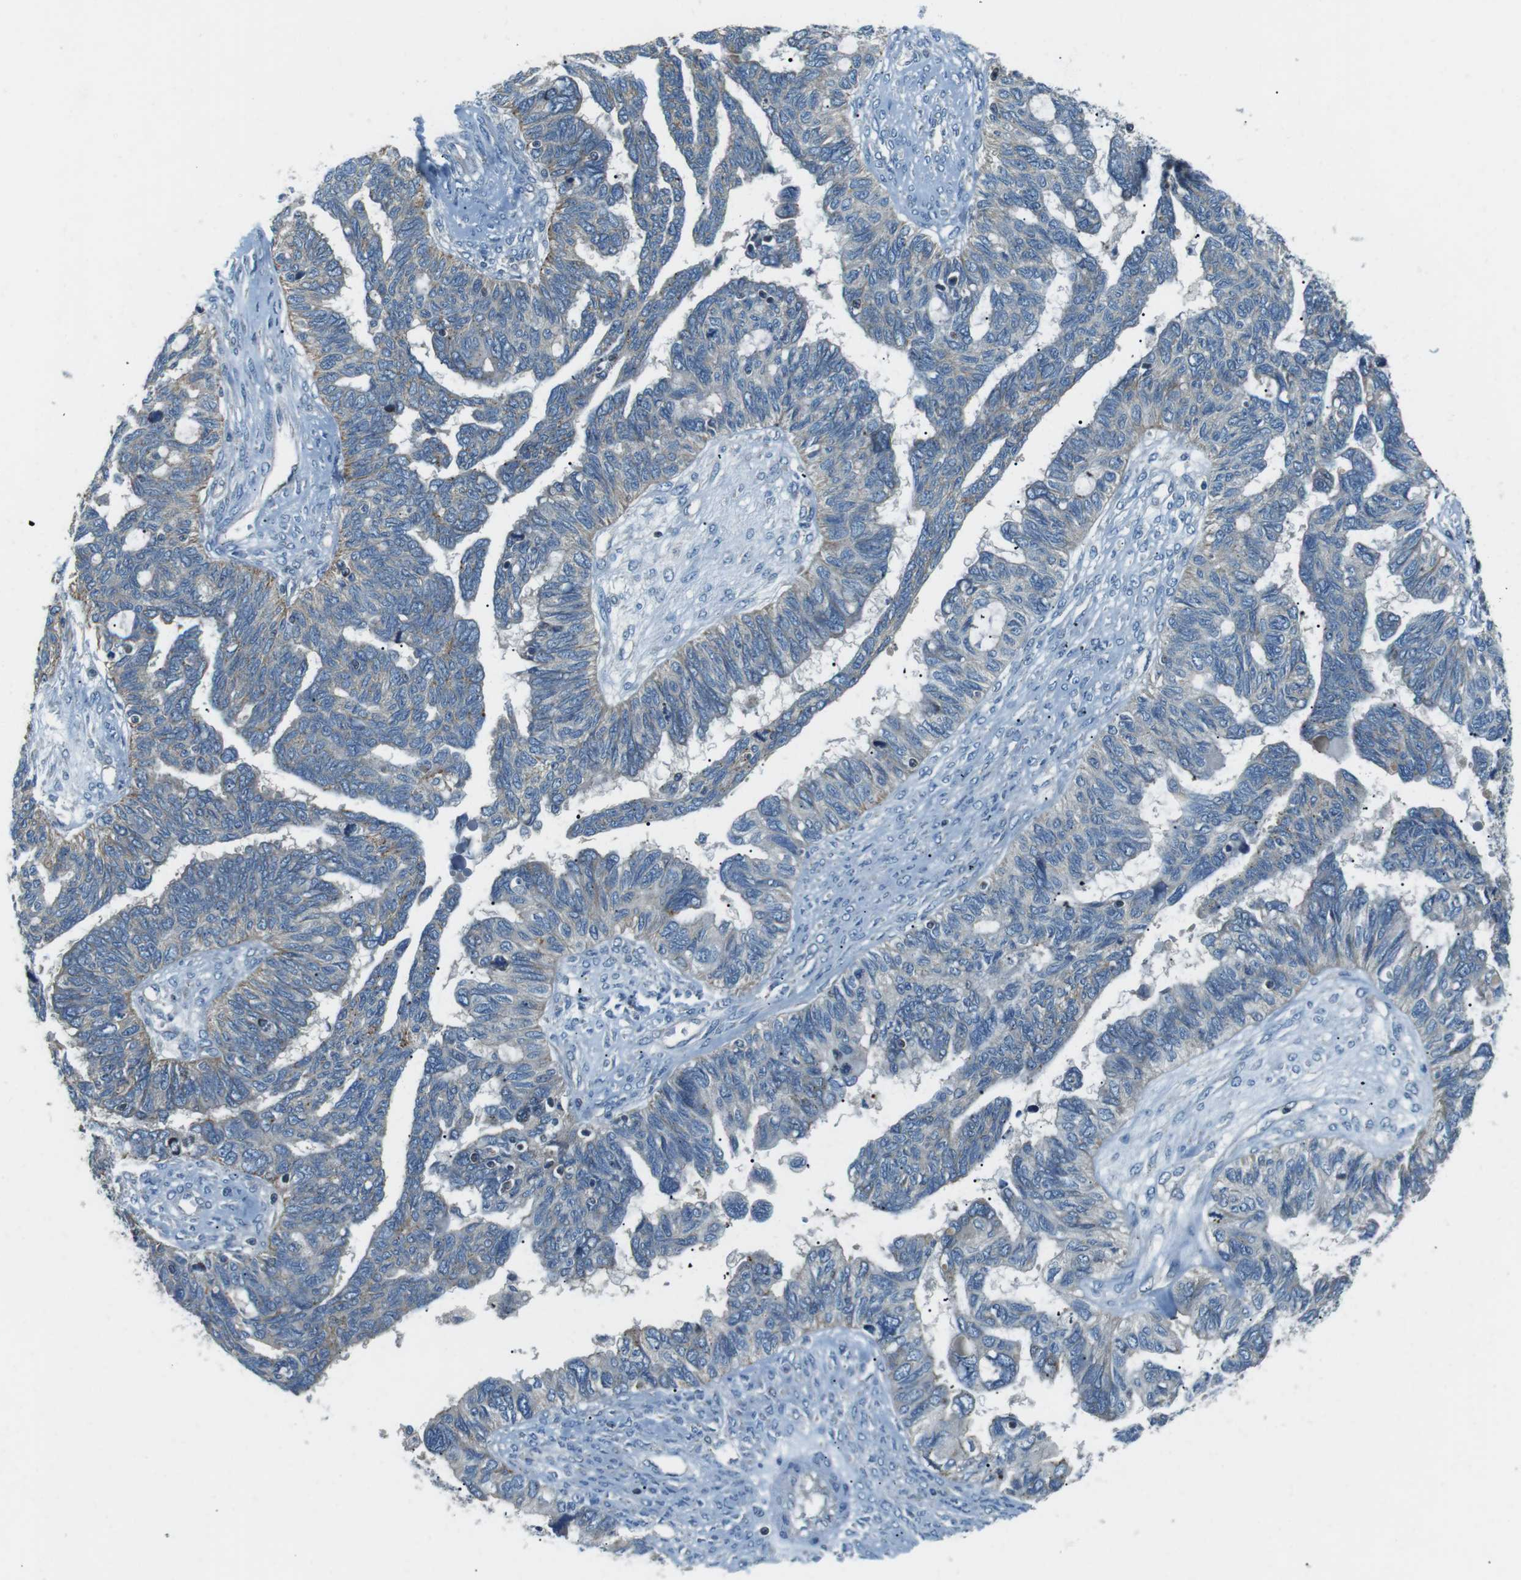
{"staining": {"intensity": "negative", "quantity": "none", "location": "none"}, "tissue": "ovarian cancer", "cell_type": "Tumor cells", "image_type": "cancer", "snomed": [{"axis": "morphology", "description": "Cystadenocarcinoma, serous, NOS"}, {"axis": "topography", "description": "Ovary"}], "caption": "High magnification brightfield microscopy of serous cystadenocarcinoma (ovarian) stained with DAB (3,3'-diaminobenzidine) (brown) and counterstained with hematoxylin (blue): tumor cells show no significant staining.", "gene": "FAM3B", "patient": {"sex": "female", "age": 79}}